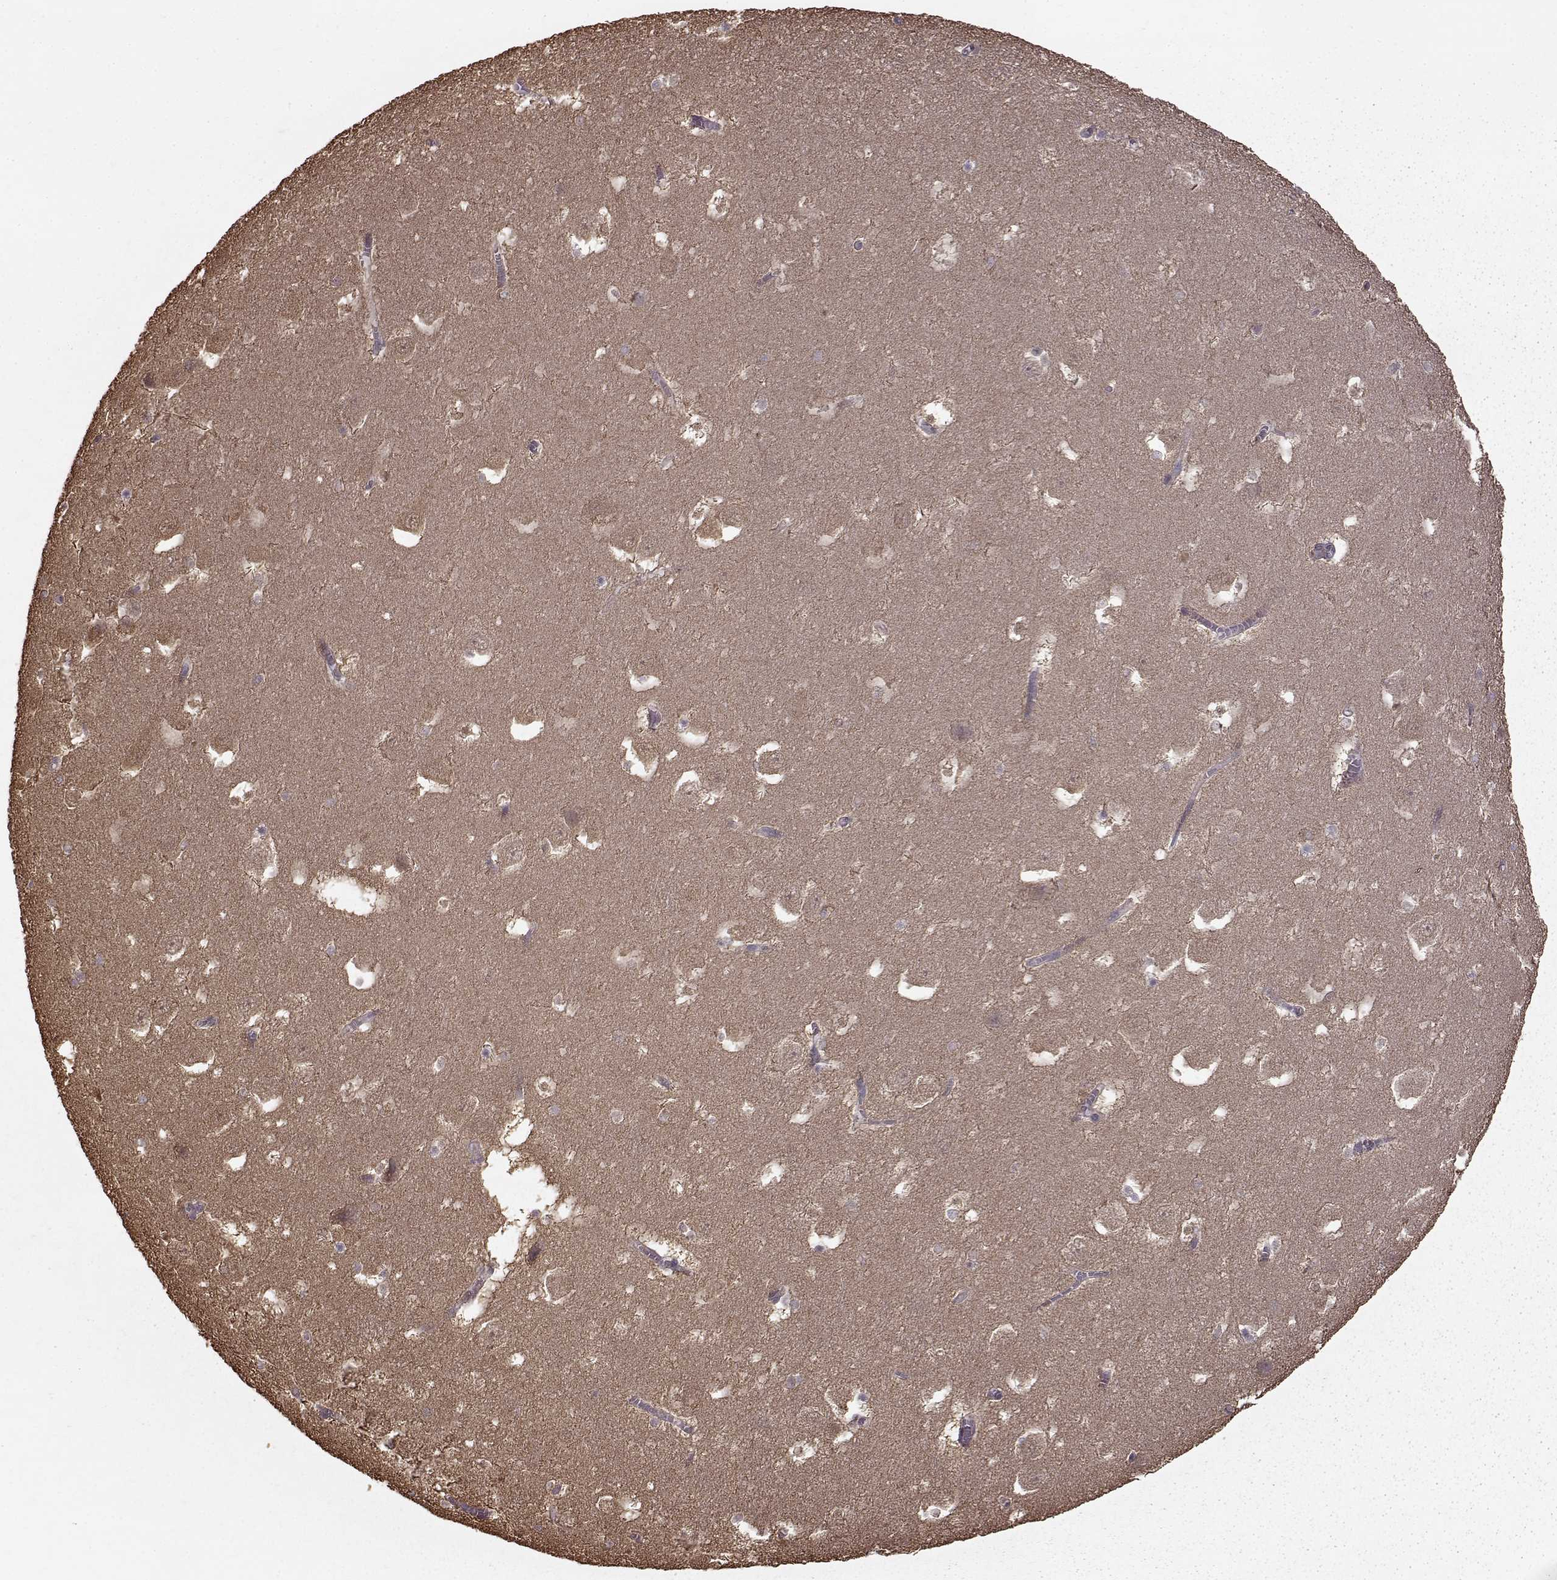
{"staining": {"intensity": "negative", "quantity": "none", "location": "none"}, "tissue": "hippocampus", "cell_type": "Glial cells", "image_type": "normal", "snomed": [{"axis": "morphology", "description": "Normal tissue, NOS"}, {"axis": "topography", "description": "Hippocampus"}], "caption": "This is an immunohistochemistry micrograph of unremarkable hippocampus. There is no positivity in glial cells.", "gene": "NME1", "patient": {"sex": "male", "age": 45}}